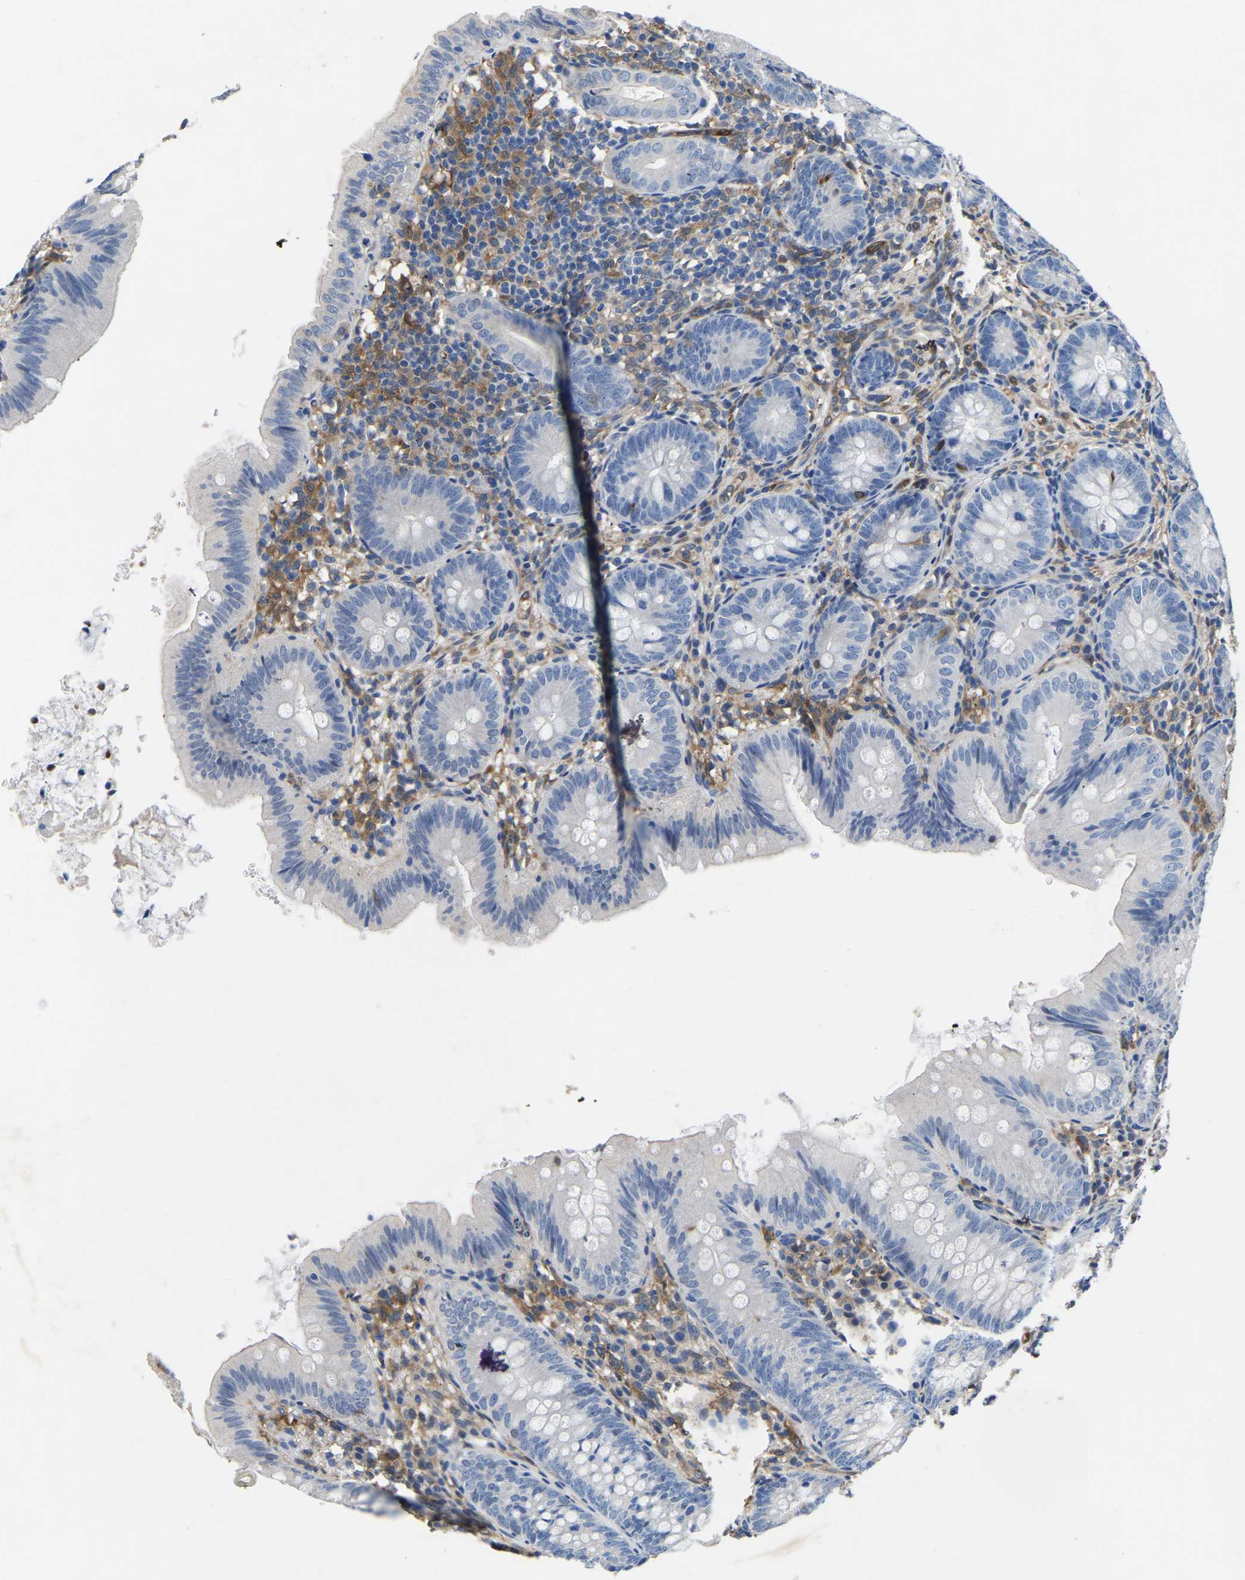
{"staining": {"intensity": "negative", "quantity": "none", "location": "none"}, "tissue": "appendix", "cell_type": "Glandular cells", "image_type": "normal", "snomed": [{"axis": "morphology", "description": "Normal tissue, NOS"}, {"axis": "topography", "description": "Appendix"}], "caption": "Immunohistochemical staining of benign human appendix reveals no significant expression in glandular cells.", "gene": "ATG2B", "patient": {"sex": "male", "age": 1}}